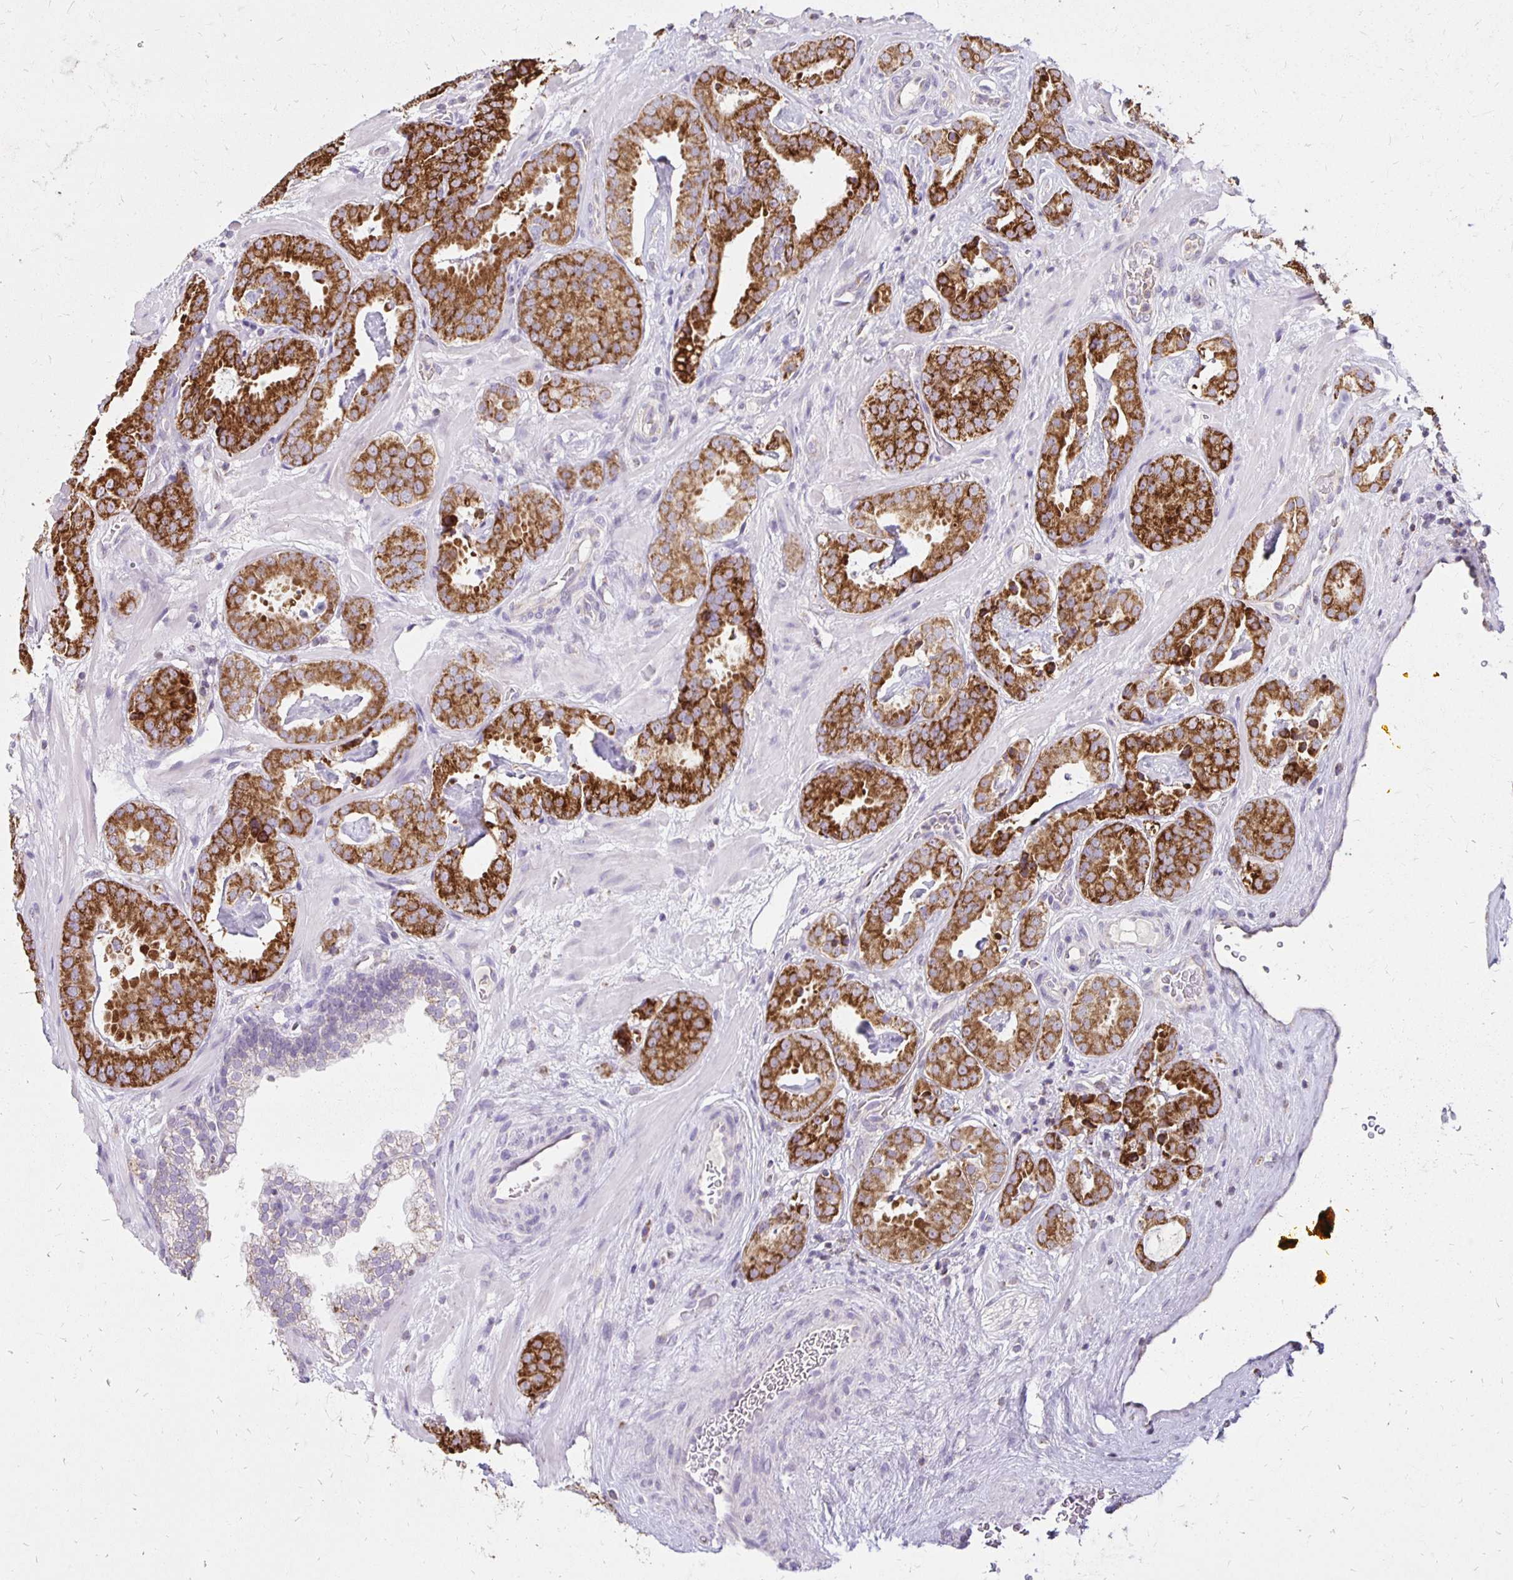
{"staining": {"intensity": "strong", "quantity": ">75%", "location": "cytoplasmic/membranous"}, "tissue": "prostate cancer", "cell_type": "Tumor cells", "image_type": "cancer", "snomed": [{"axis": "morphology", "description": "Adenocarcinoma, Low grade"}, {"axis": "topography", "description": "Prostate"}], "caption": "IHC (DAB (3,3'-diaminobenzidine)) staining of low-grade adenocarcinoma (prostate) reveals strong cytoplasmic/membranous protein staining in about >75% of tumor cells.", "gene": "IER3", "patient": {"sex": "male", "age": 62}}